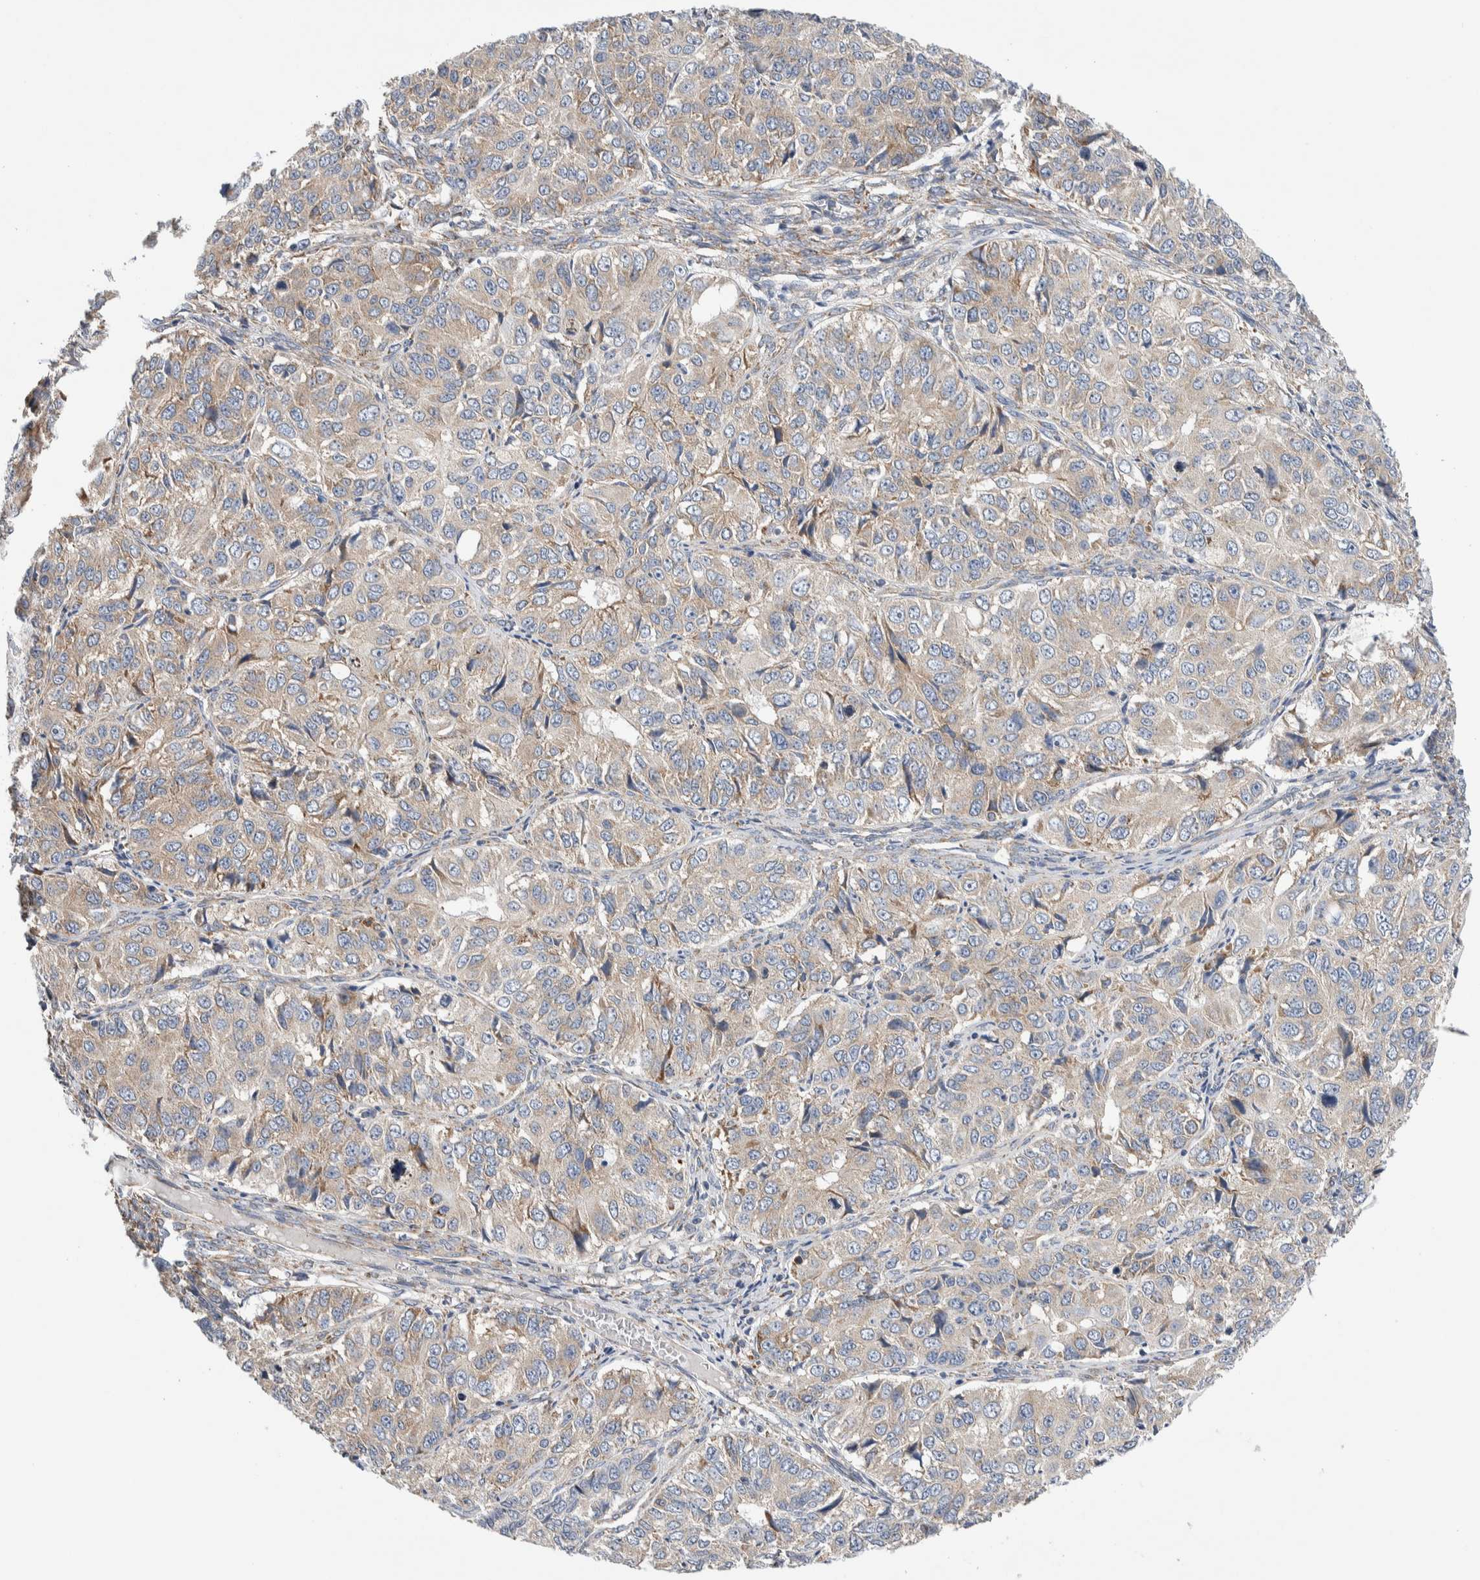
{"staining": {"intensity": "weak", "quantity": "<25%", "location": "cytoplasmic/membranous"}, "tissue": "ovarian cancer", "cell_type": "Tumor cells", "image_type": "cancer", "snomed": [{"axis": "morphology", "description": "Carcinoma, endometroid"}, {"axis": "topography", "description": "Ovary"}], "caption": "This micrograph is of ovarian cancer (endometroid carcinoma) stained with immunohistochemistry to label a protein in brown with the nuclei are counter-stained blue. There is no positivity in tumor cells. The staining was performed using DAB (3,3'-diaminobenzidine) to visualize the protein expression in brown, while the nuclei were stained in blue with hematoxylin (Magnification: 20x).", "gene": "RACK1", "patient": {"sex": "female", "age": 51}}